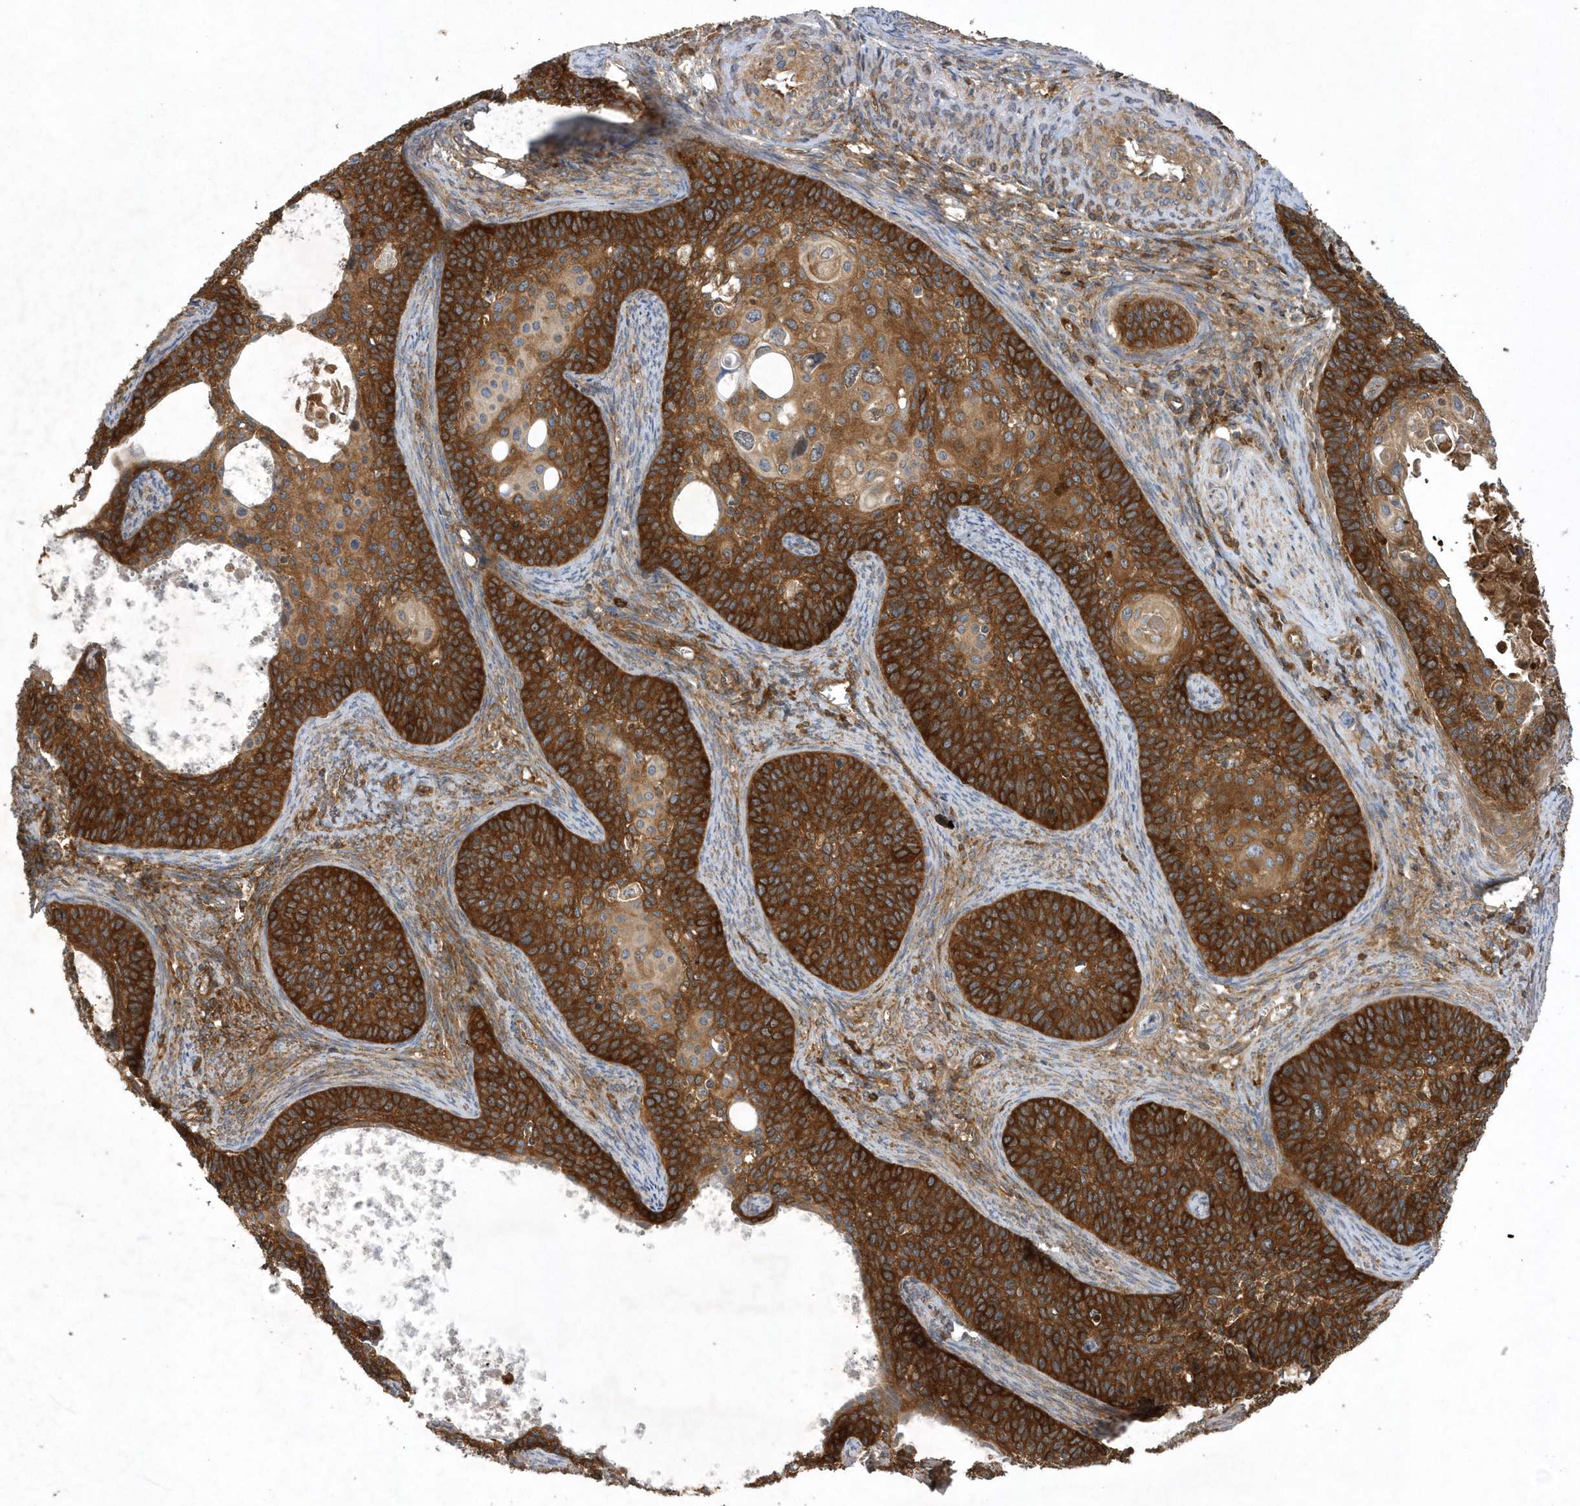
{"staining": {"intensity": "strong", "quantity": ">75%", "location": "cytoplasmic/membranous"}, "tissue": "cervical cancer", "cell_type": "Tumor cells", "image_type": "cancer", "snomed": [{"axis": "morphology", "description": "Squamous cell carcinoma, NOS"}, {"axis": "topography", "description": "Cervix"}], "caption": "A brown stain shows strong cytoplasmic/membranous expression of a protein in human squamous cell carcinoma (cervical) tumor cells.", "gene": "PAICS", "patient": {"sex": "female", "age": 33}}